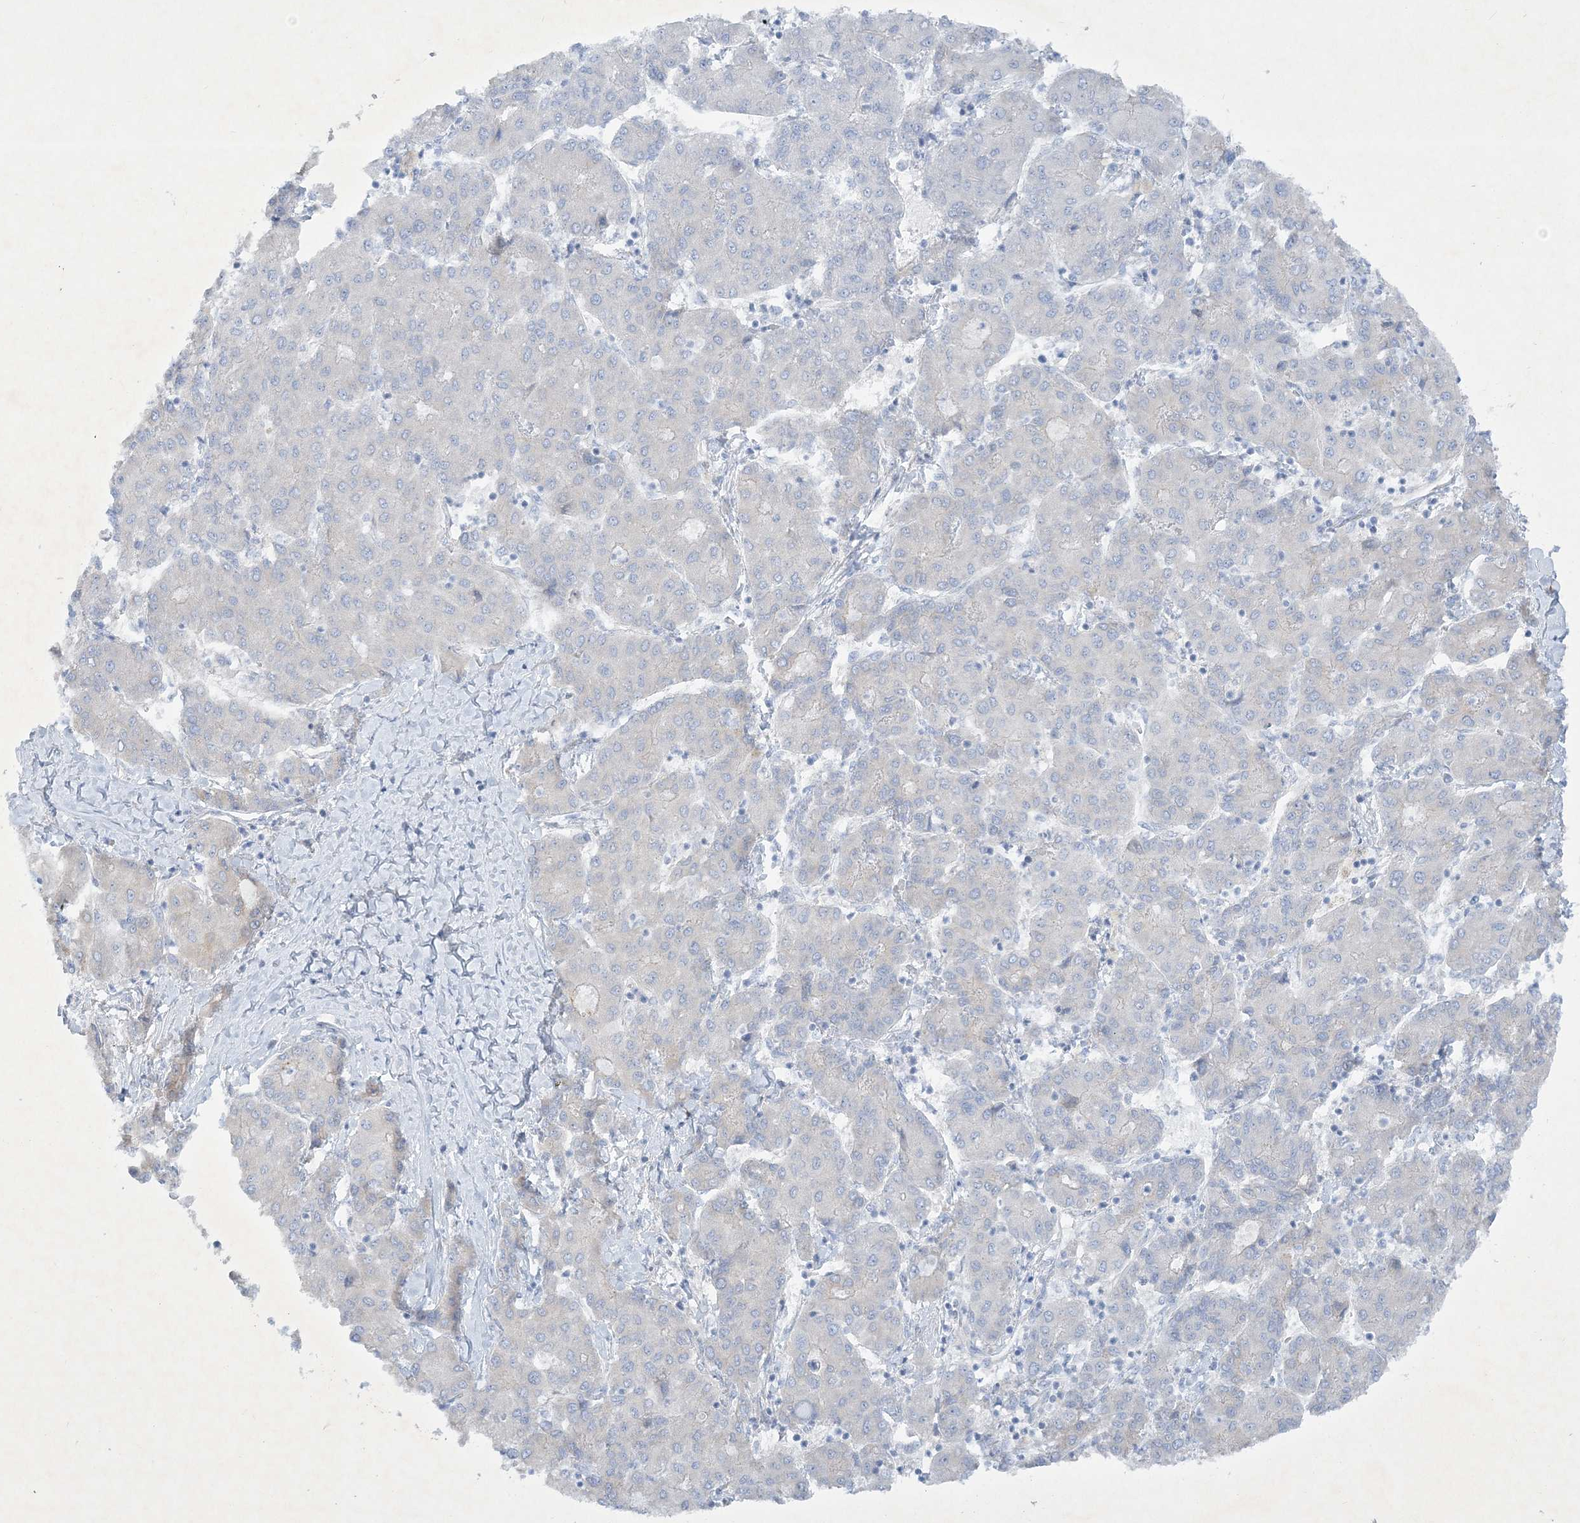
{"staining": {"intensity": "negative", "quantity": "none", "location": "none"}, "tissue": "liver cancer", "cell_type": "Tumor cells", "image_type": "cancer", "snomed": [{"axis": "morphology", "description": "Carcinoma, Hepatocellular, NOS"}, {"axis": "topography", "description": "Liver"}], "caption": "A photomicrograph of human liver hepatocellular carcinoma is negative for staining in tumor cells.", "gene": "FARSB", "patient": {"sex": "male", "age": 65}}